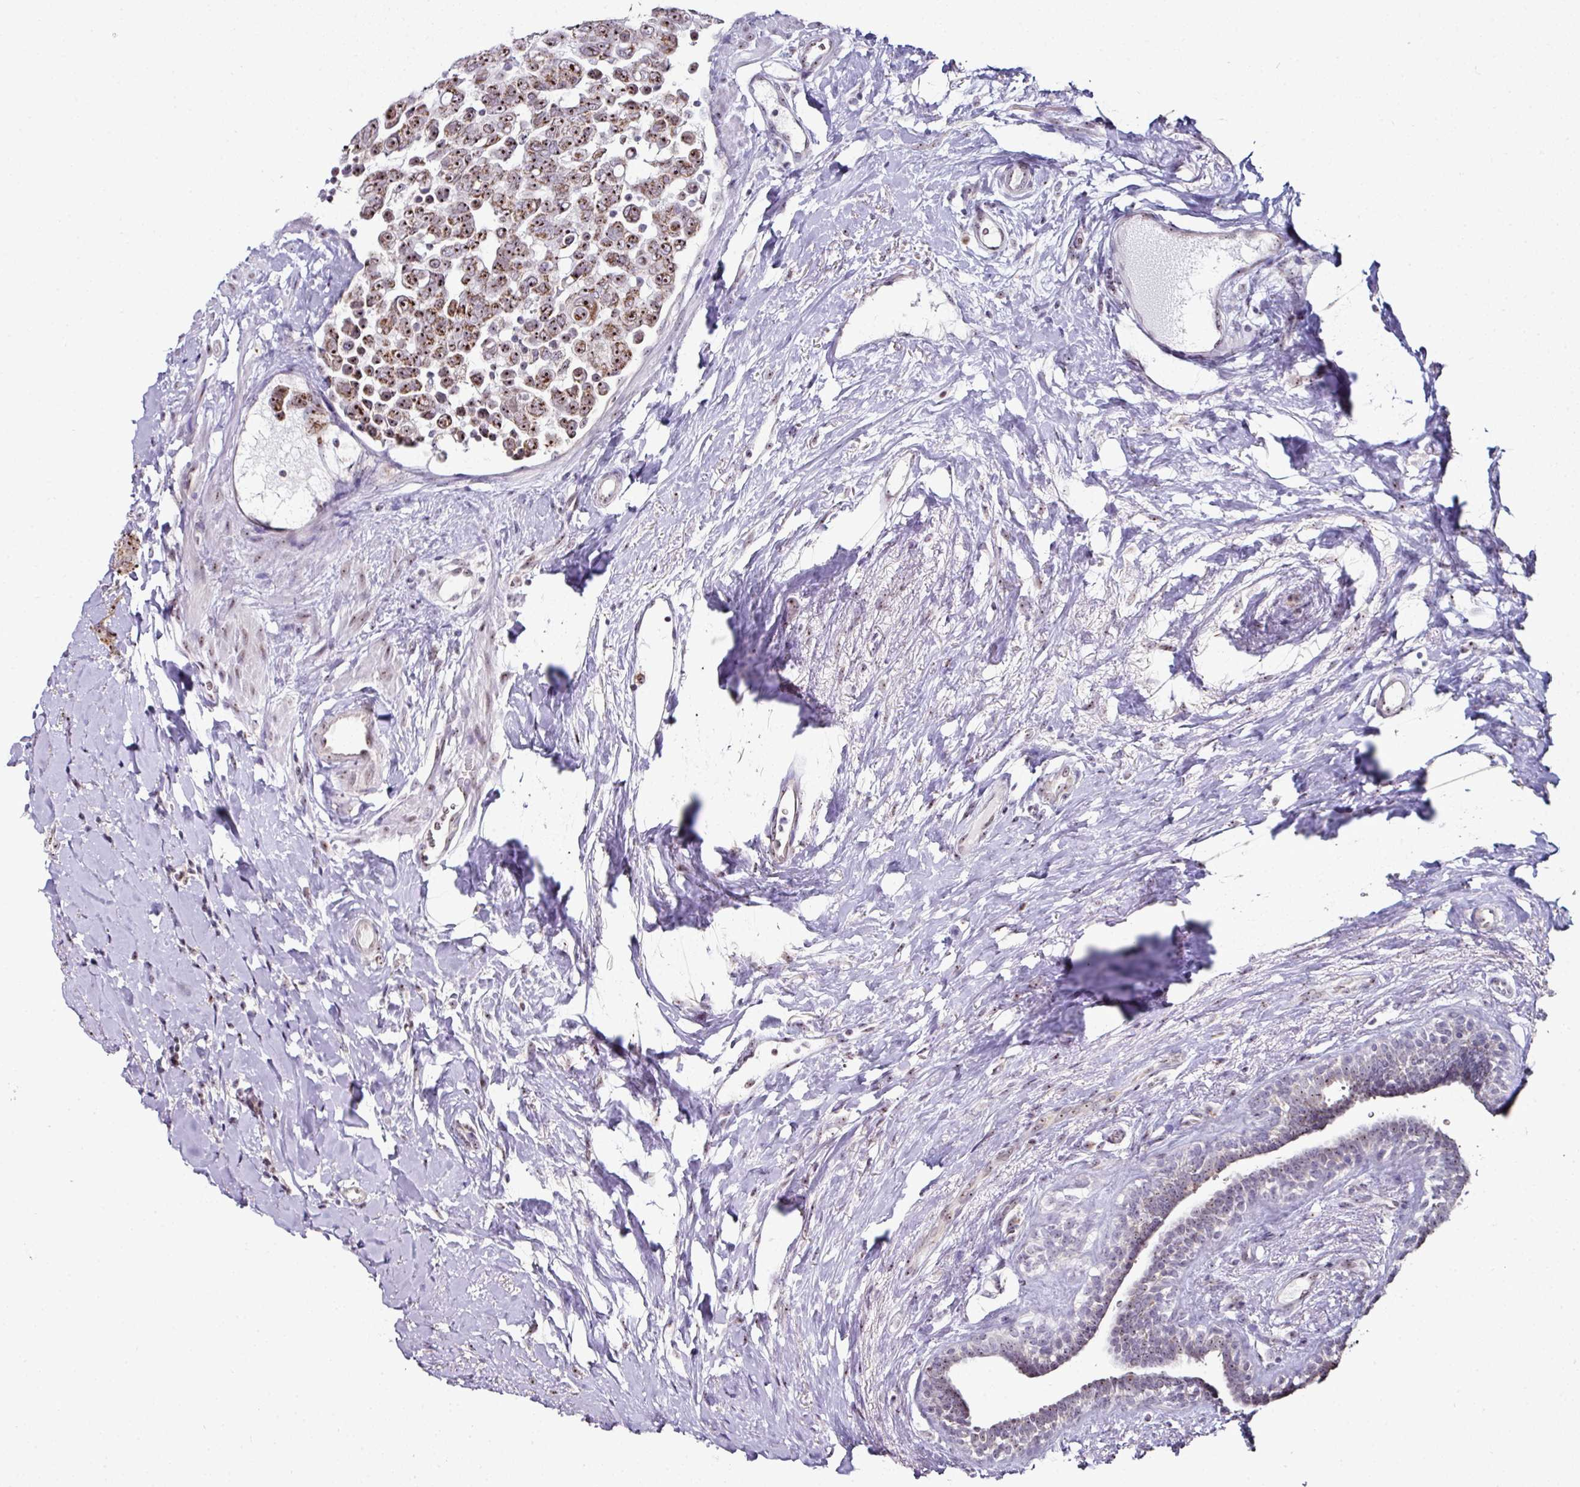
{"staining": {"intensity": "moderate", "quantity": ">75%", "location": "cytoplasmic/membranous,nuclear"}, "tissue": "breast cancer", "cell_type": "Tumor cells", "image_type": "cancer", "snomed": [{"axis": "morphology", "description": "Duct carcinoma"}, {"axis": "topography", "description": "Breast"}], "caption": "An IHC photomicrograph of neoplastic tissue is shown. Protein staining in brown shows moderate cytoplasmic/membranous and nuclear positivity in breast invasive ductal carcinoma within tumor cells. Nuclei are stained in blue.", "gene": "NACC2", "patient": {"sex": "female", "age": 40}}